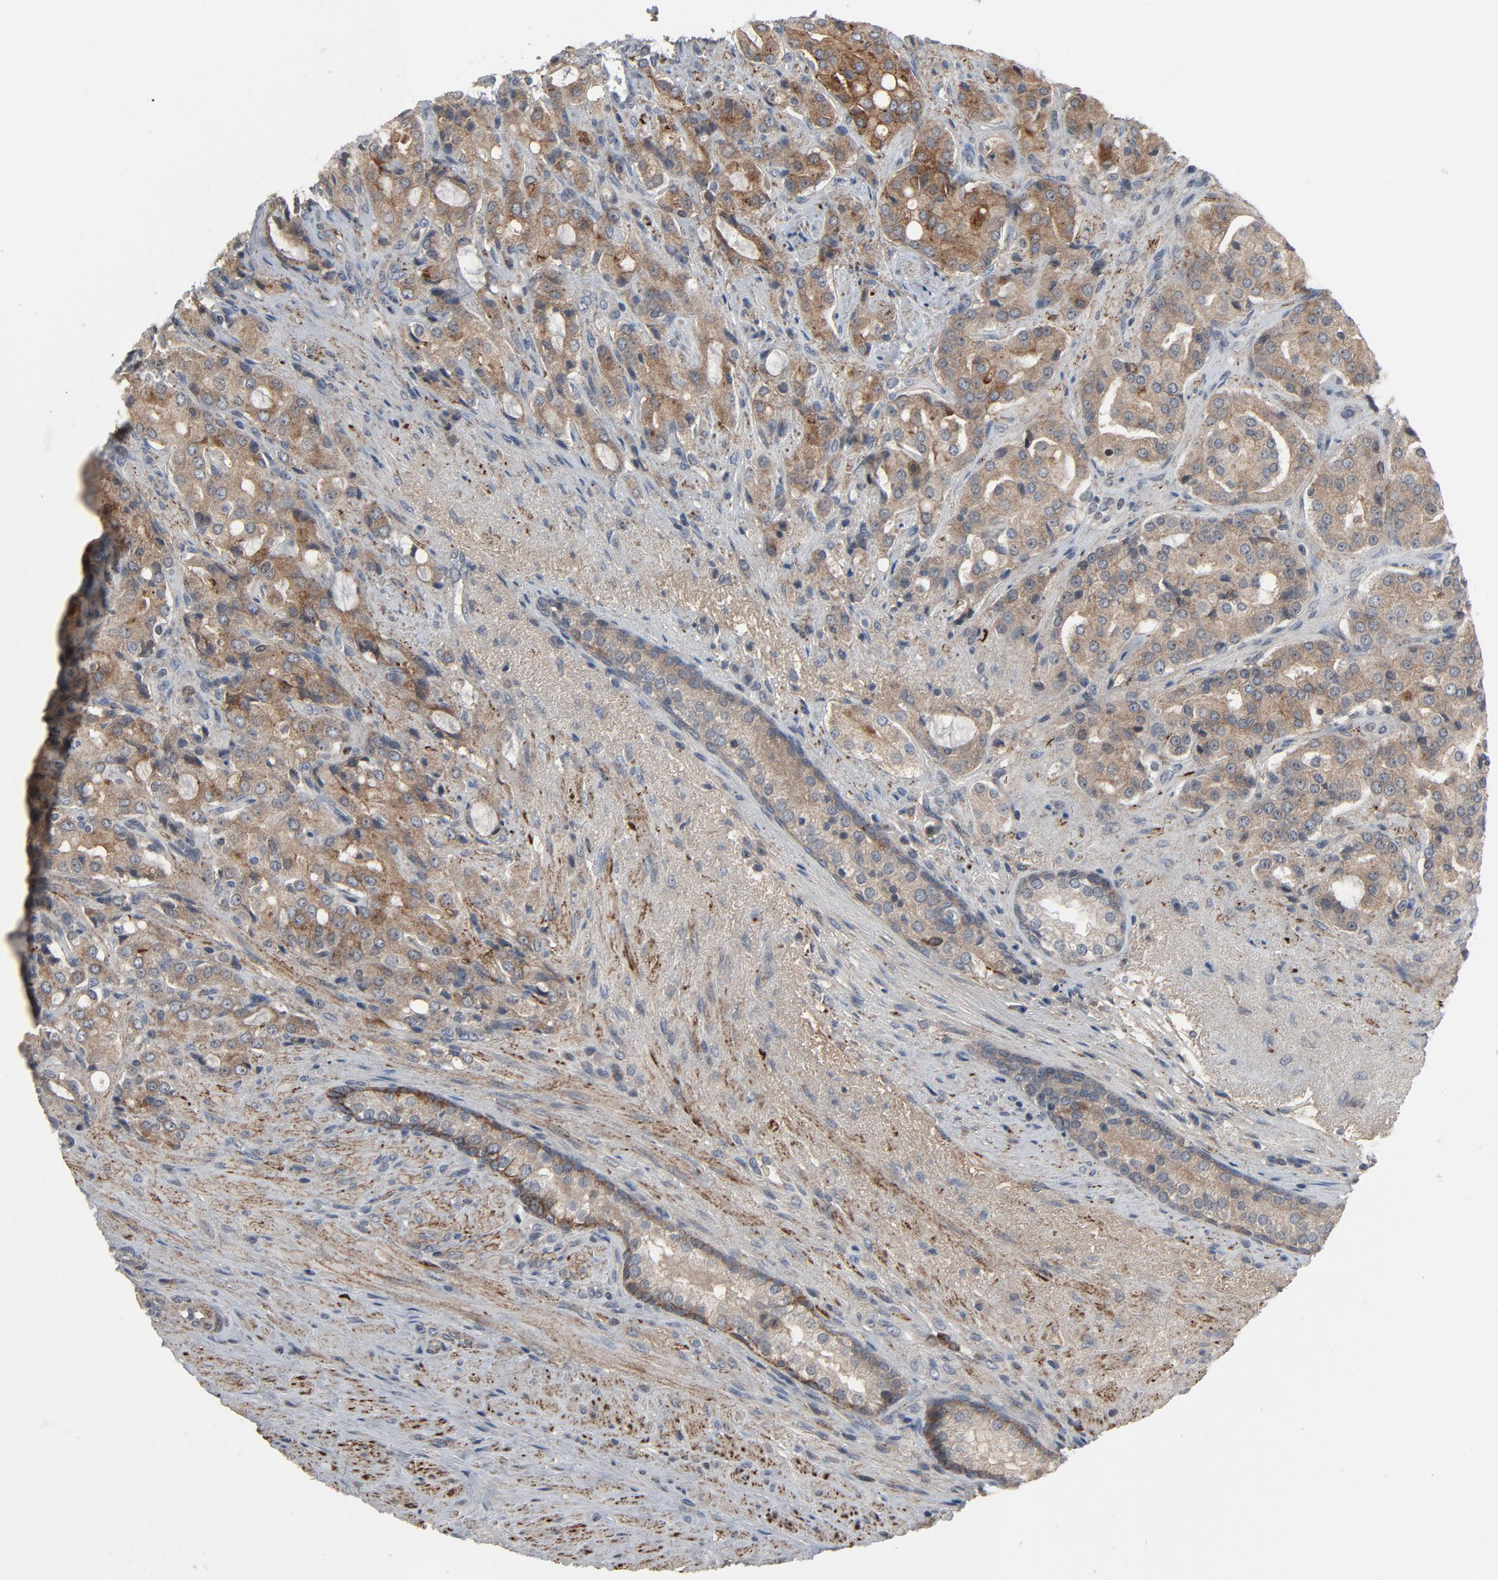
{"staining": {"intensity": "weak", "quantity": ">75%", "location": "cytoplasmic/membranous"}, "tissue": "prostate cancer", "cell_type": "Tumor cells", "image_type": "cancer", "snomed": [{"axis": "morphology", "description": "Adenocarcinoma, High grade"}, {"axis": "topography", "description": "Prostate"}], "caption": "Brown immunohistochemical staining in human prostate cancer (high-grade adenocarcinoma) reveals weak cytoplasmic/membranous expression in approximately >75% of tumor cells.", "gene": "PDZD4", "patient": {"sex": "male", "age": 72}}